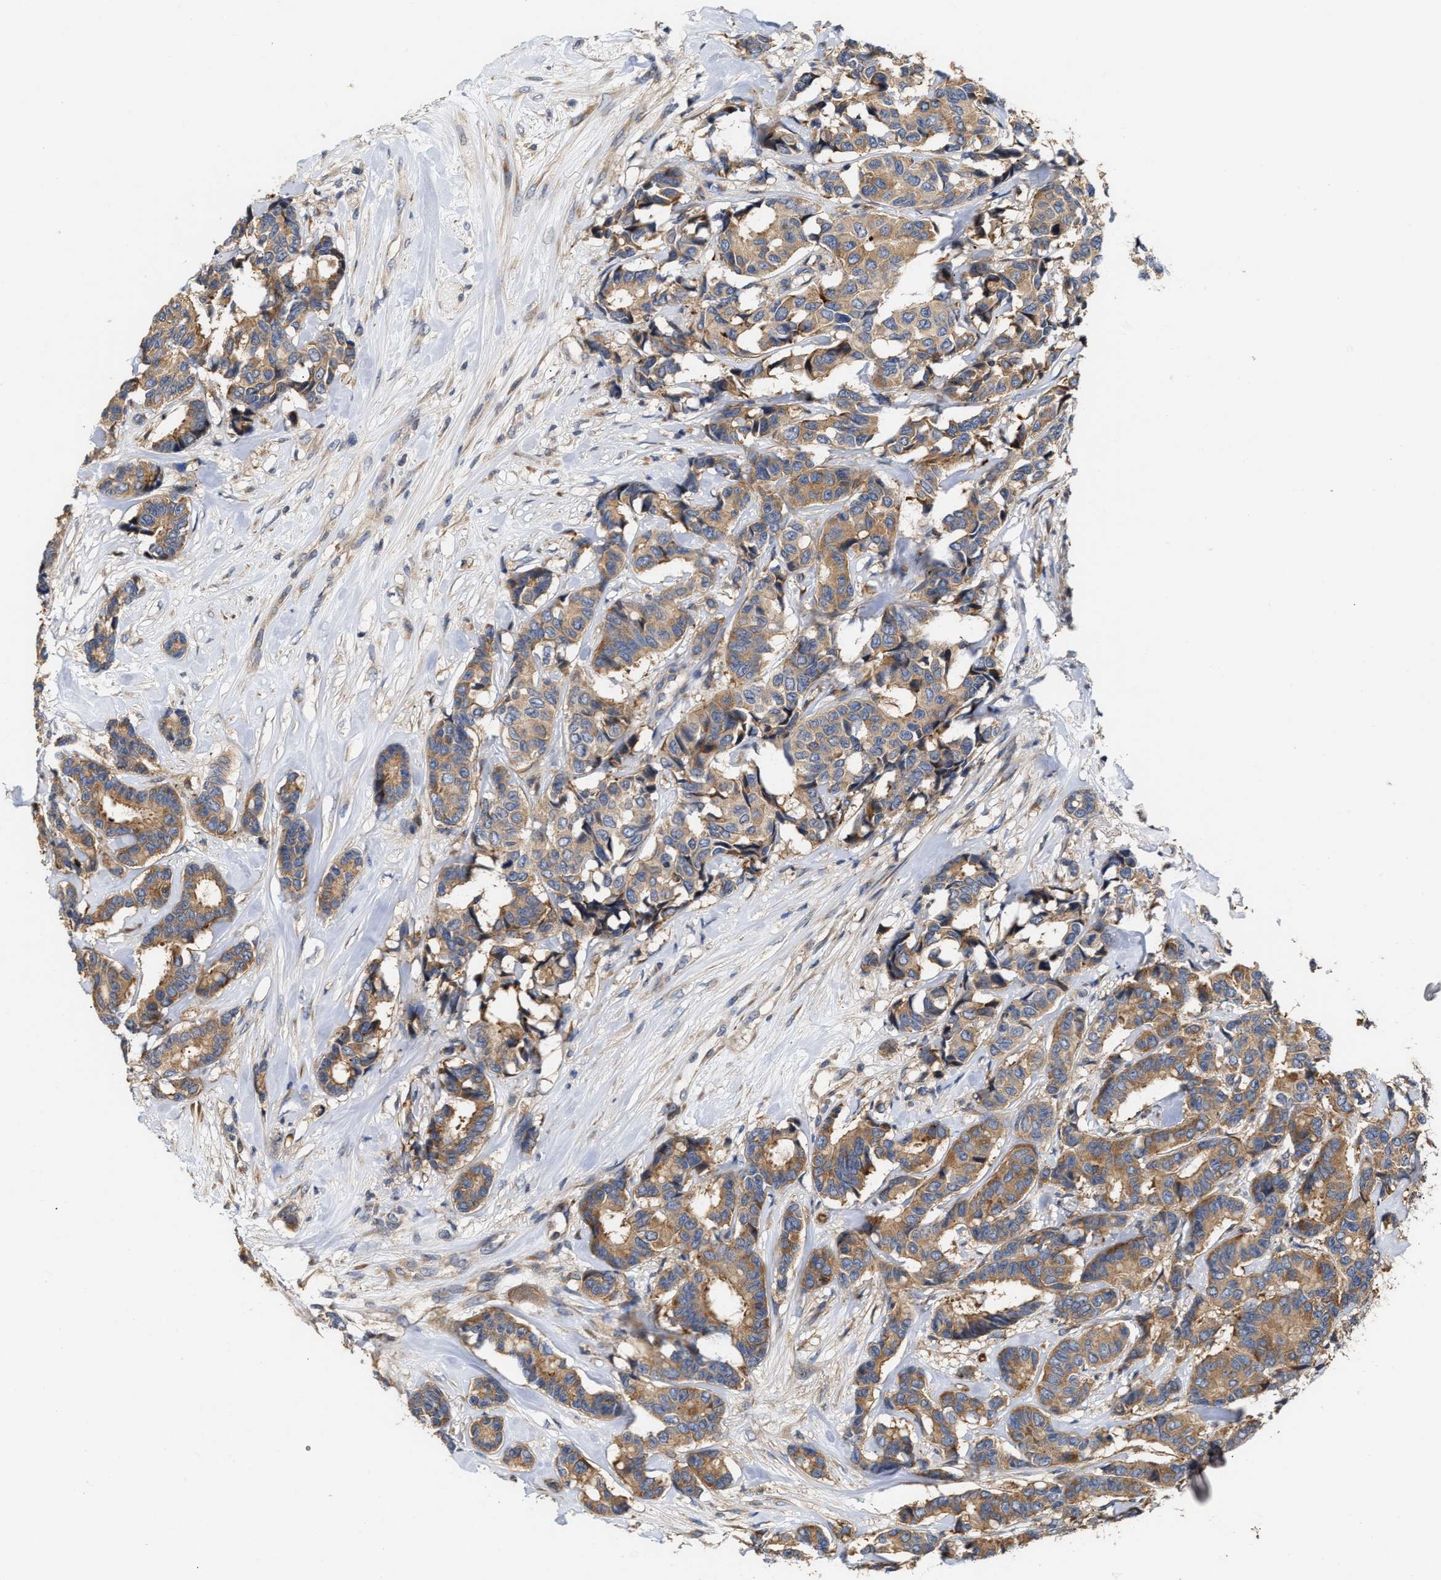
{"staining": {"intensity": "moderate", "quantity": ">75%", "location": "cytoplasmic/membranous"}, "tissue": "breast cancer", "cell_type": "Tumor cells", "image_type": "cancer", "snomed": [{"axis": "morphology", "description": "Duct carcinoma"}, {"axis": "topography", "description": "Breast"}], "caption": "The photomicrograph demonstrates a brown stain indicating the presence of a protein in the cytoplasmic/membranous of tumor cells in intraductal carcinoma (breast). The staining was performed using DAB (3,3'-diaminobenzidine) to visualize the protein expression in brown, while the nuclei were stained in blue with hematoxylin (Magnification: 20x).", "gene": "CLIP2", "patient": {"sex": "female", "age": 87}}